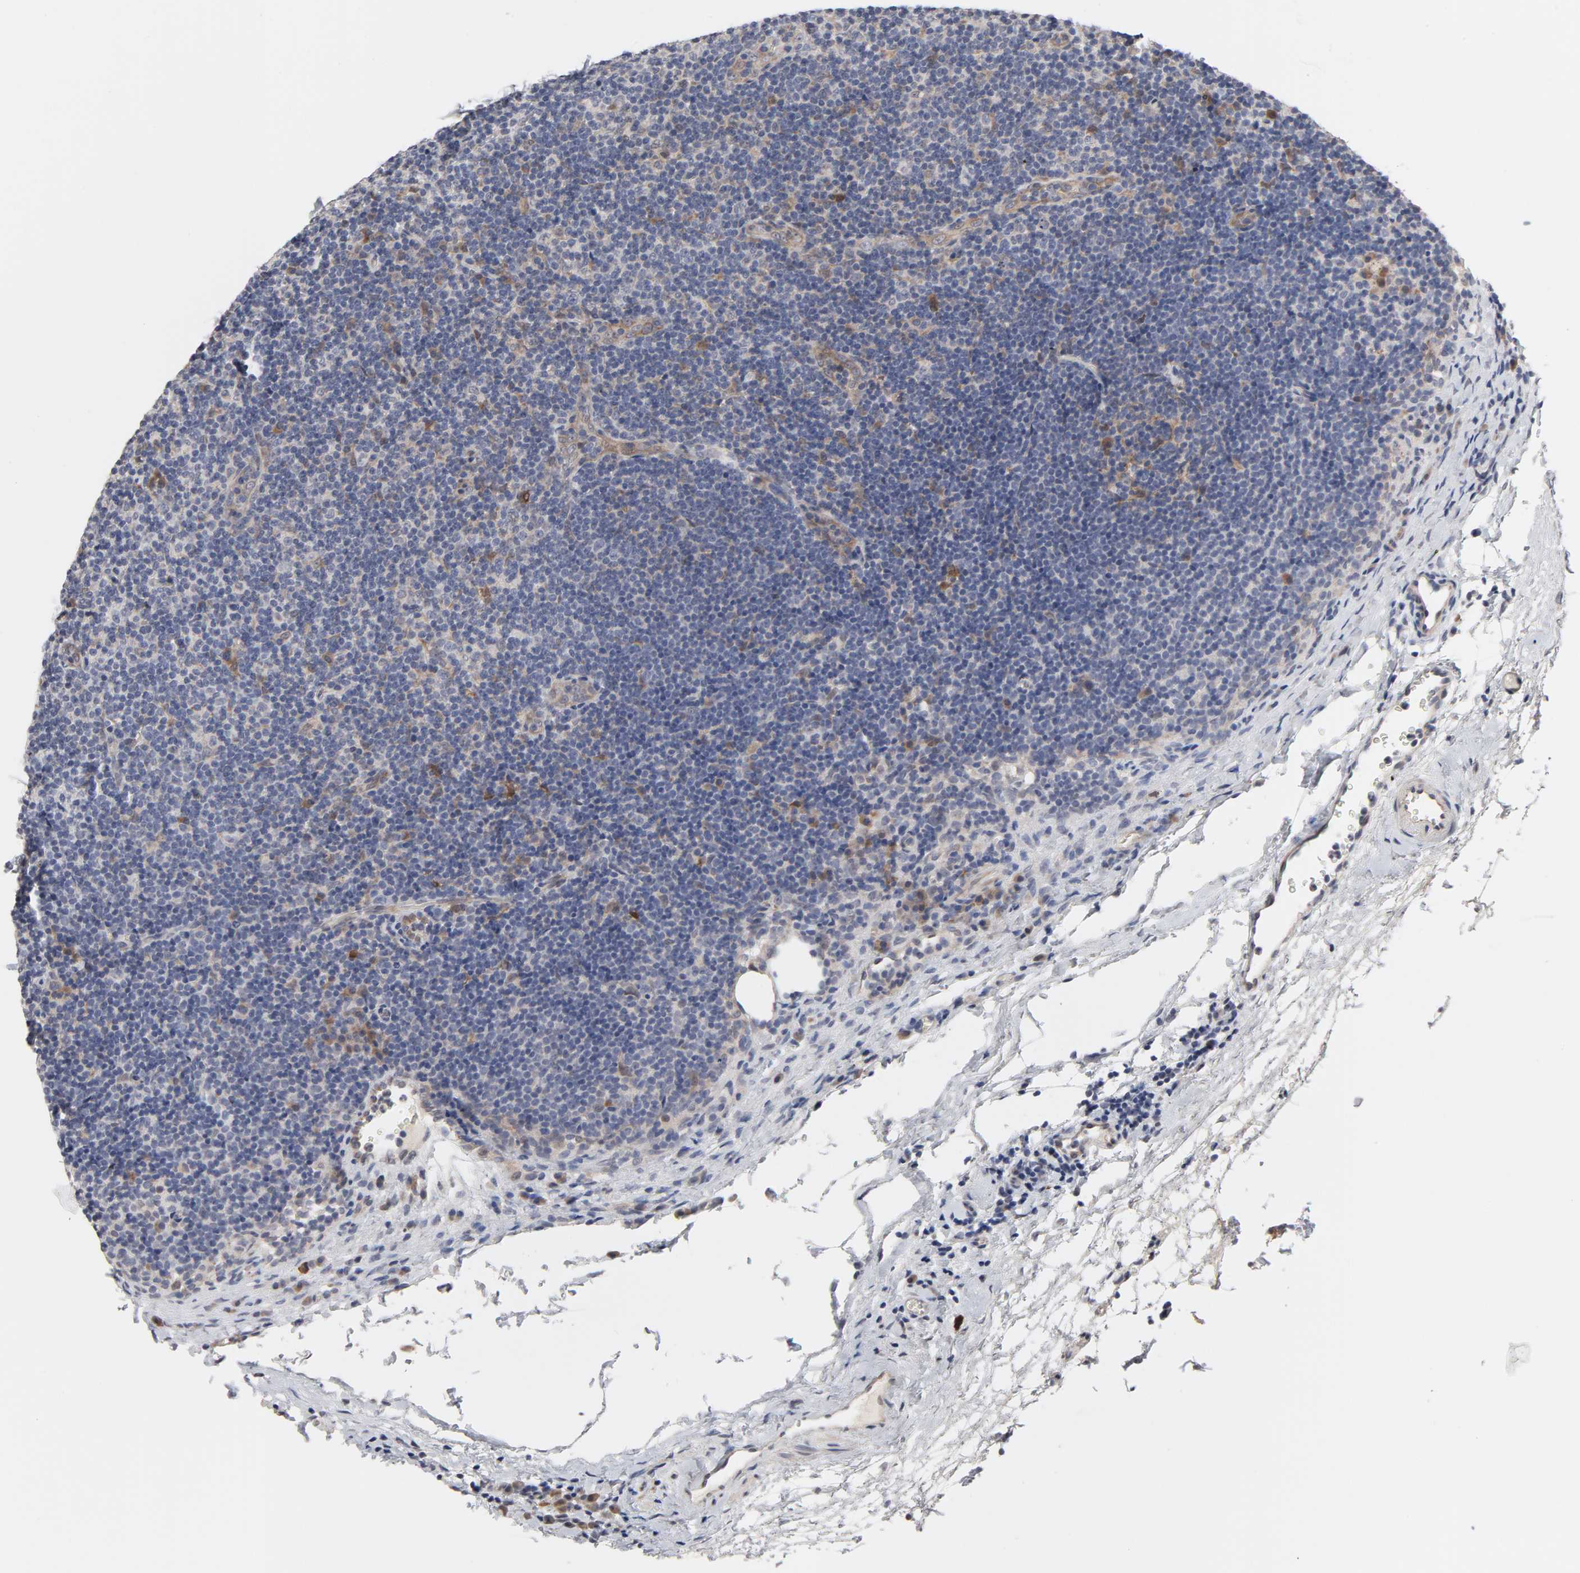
{"staining": {"intensity": "weak", "quantity": "<25%", "location": "cytoplasmic/membranous,nuclear"}, "tissue": "lymphoma", "cell_type": "Tumor cells", "image_type": "cancer", "snomed": [{"axis": "morphology", "description": "Malignant lymphoma, non-Hodgkin's type, Low grade"}, {"axis": "topography", "description": "Lymph node"}], "caption": "High power microscopy histopathology image of an immunohistochemistry micrograph of lymphoma, revealing no significant staining in tumor cells.", "gene": "HNF4A", "patient": {"sex": "male", "age": 70}}